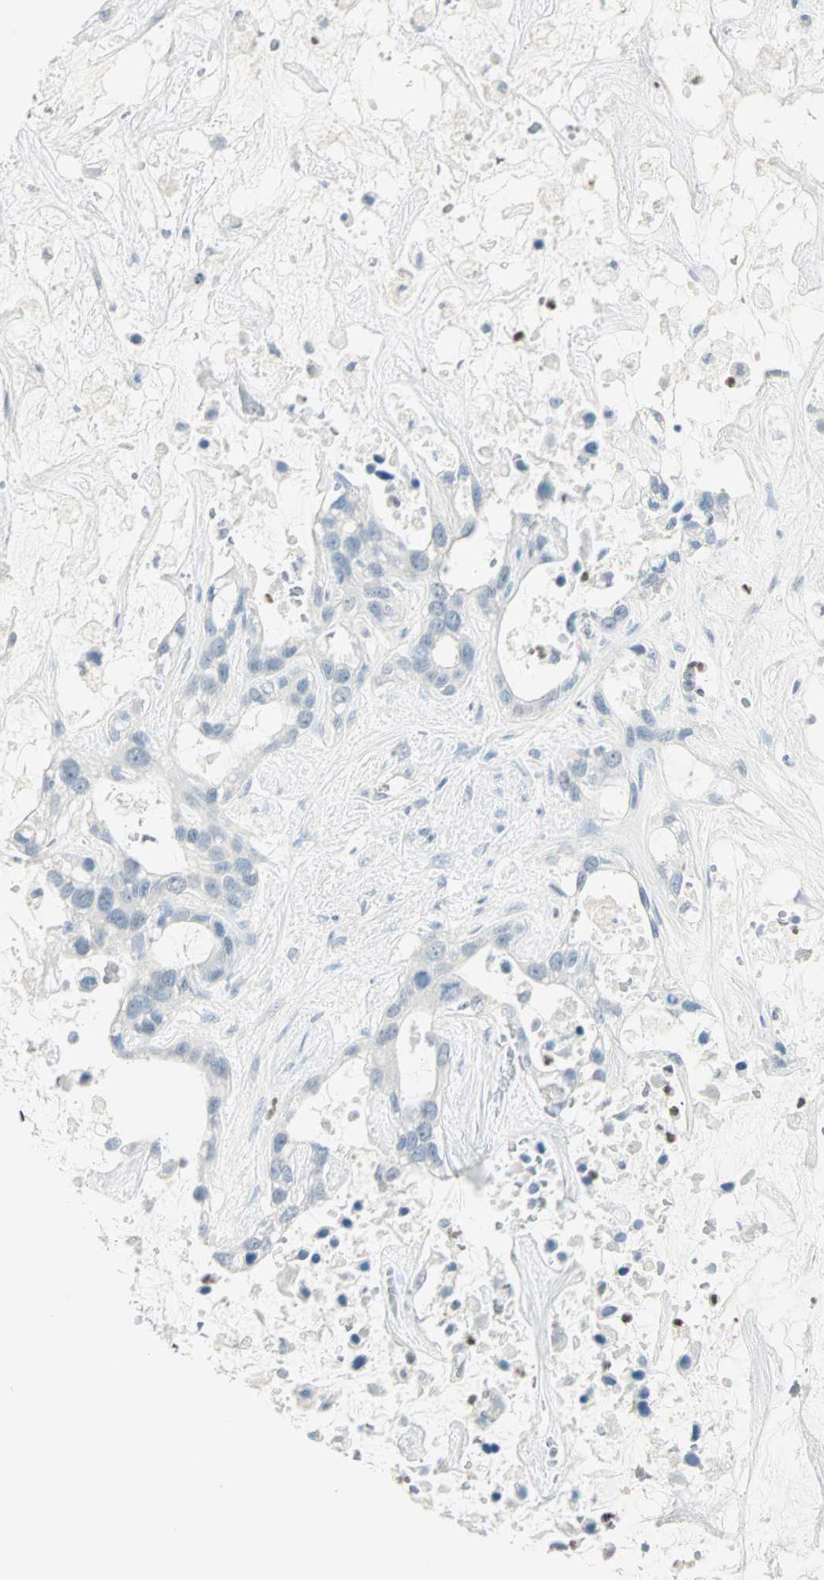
{"staining": {"intensity": "negative", "quantity": "none", "location": "none"}, "tissue": "liver cancer", "cell_type": "Tumor cells", "image_type": "cancer", "snomed": [{"axis": "morphology", "description": "Cholangiocarcinoma"}, {"axis": "topography", "description": "Liver"}], "caption": "Protein analysis of liver cancer reveals no significant staining in tumor cells. (IHC, brightfield microscopy, high magnification).", "gene": "MLLT10", "patient": {"sex": "female", "age": 65}}